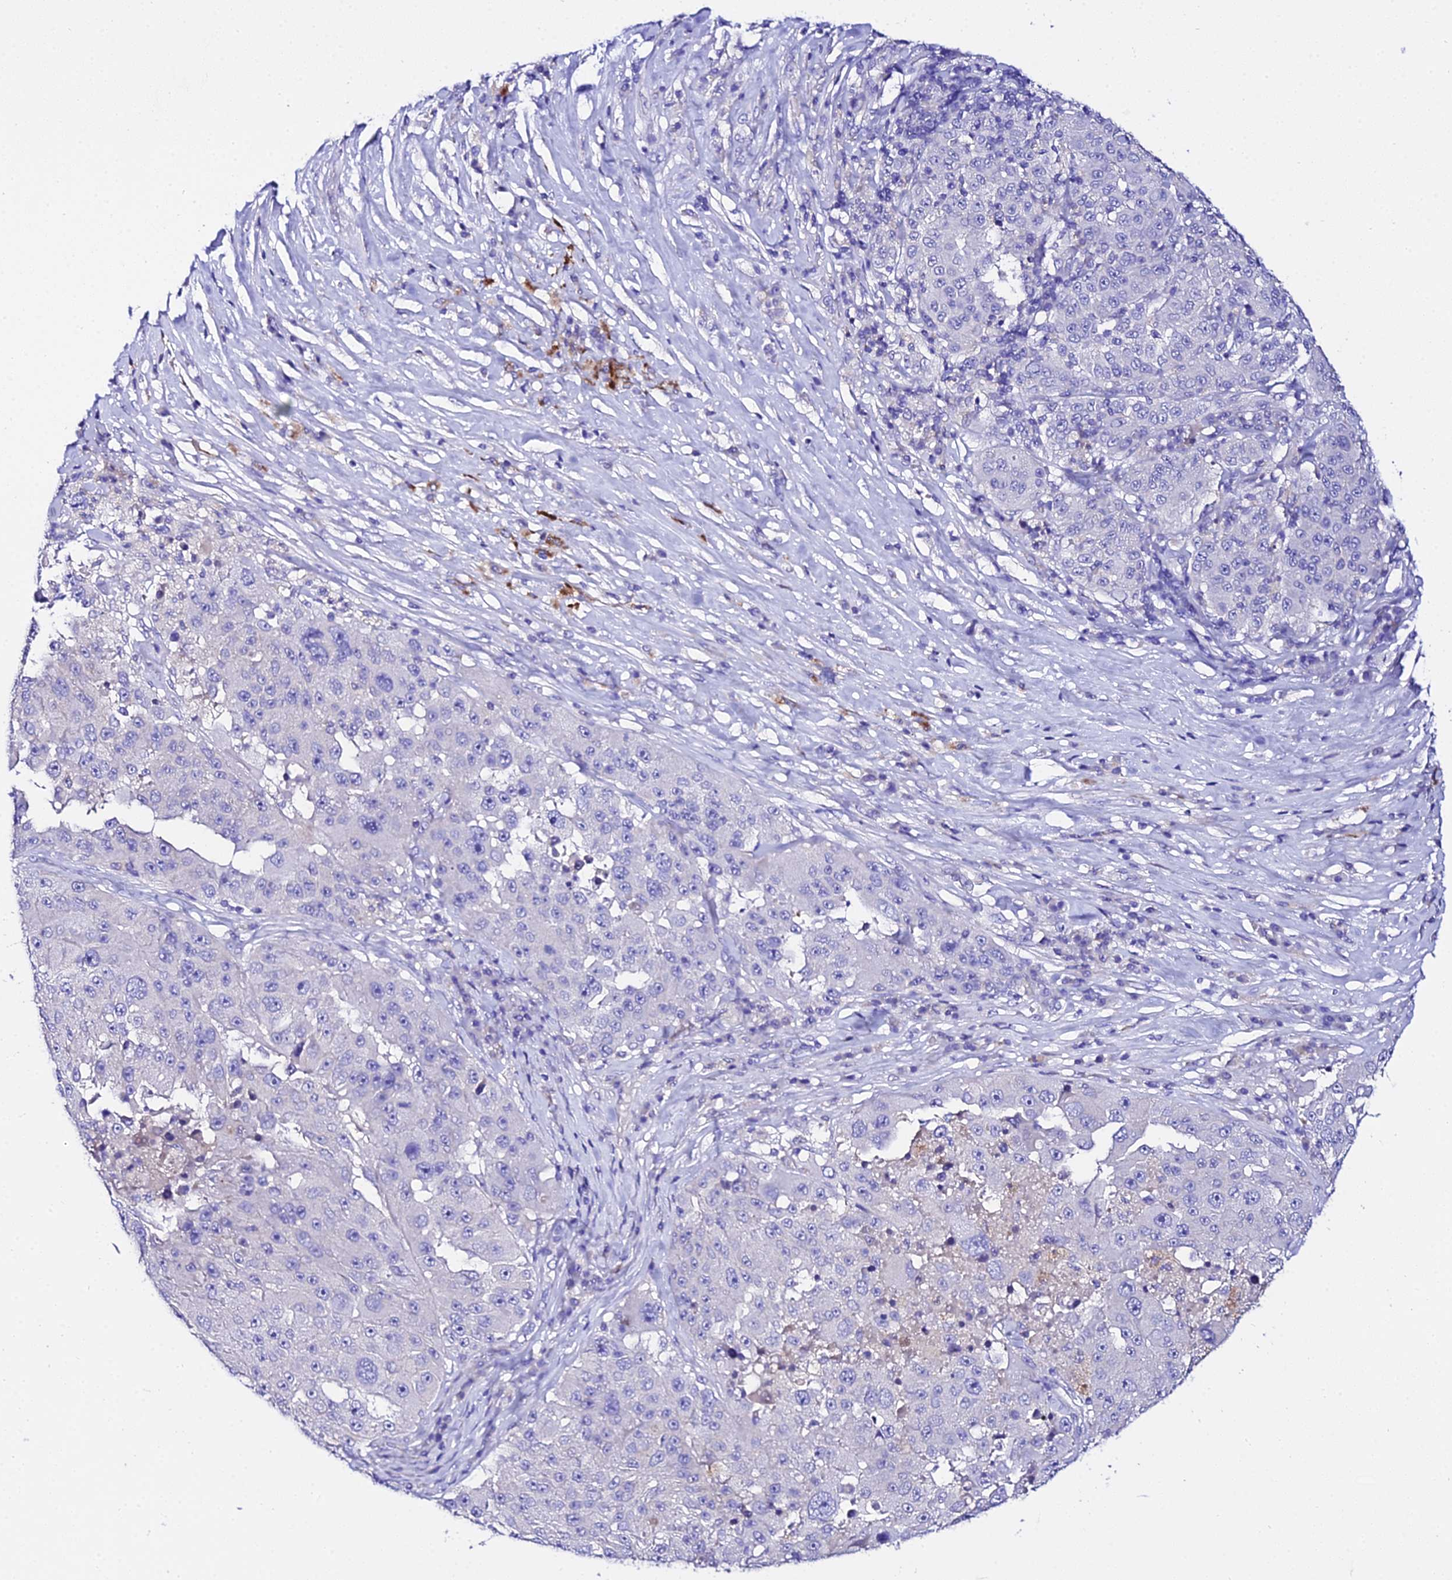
{"staining": {"intensity": "negative", "quantity": "none", "location": "none"}, "tissue": "melanoma", "cell_type": "Tumor cells", "image_type": "cancer", "snomed": [{"axis": "morphology", "description": "Malignant melanoma, Metastatic site"}, {"axis": "topography", "description": "Lymph node"}], "caption": "IHC image of human malignant melanoma (metastatic site) stained for a protein (brown), which reveals no staining in tumor cells. The staining was performed using DAB to visualize the protein expression in brown, while the nuclei were stained in blue with hematoxylin (Magnification: 20x).", "gene": "TMEM117", "patient": {"sex": "male", "age": 62}}